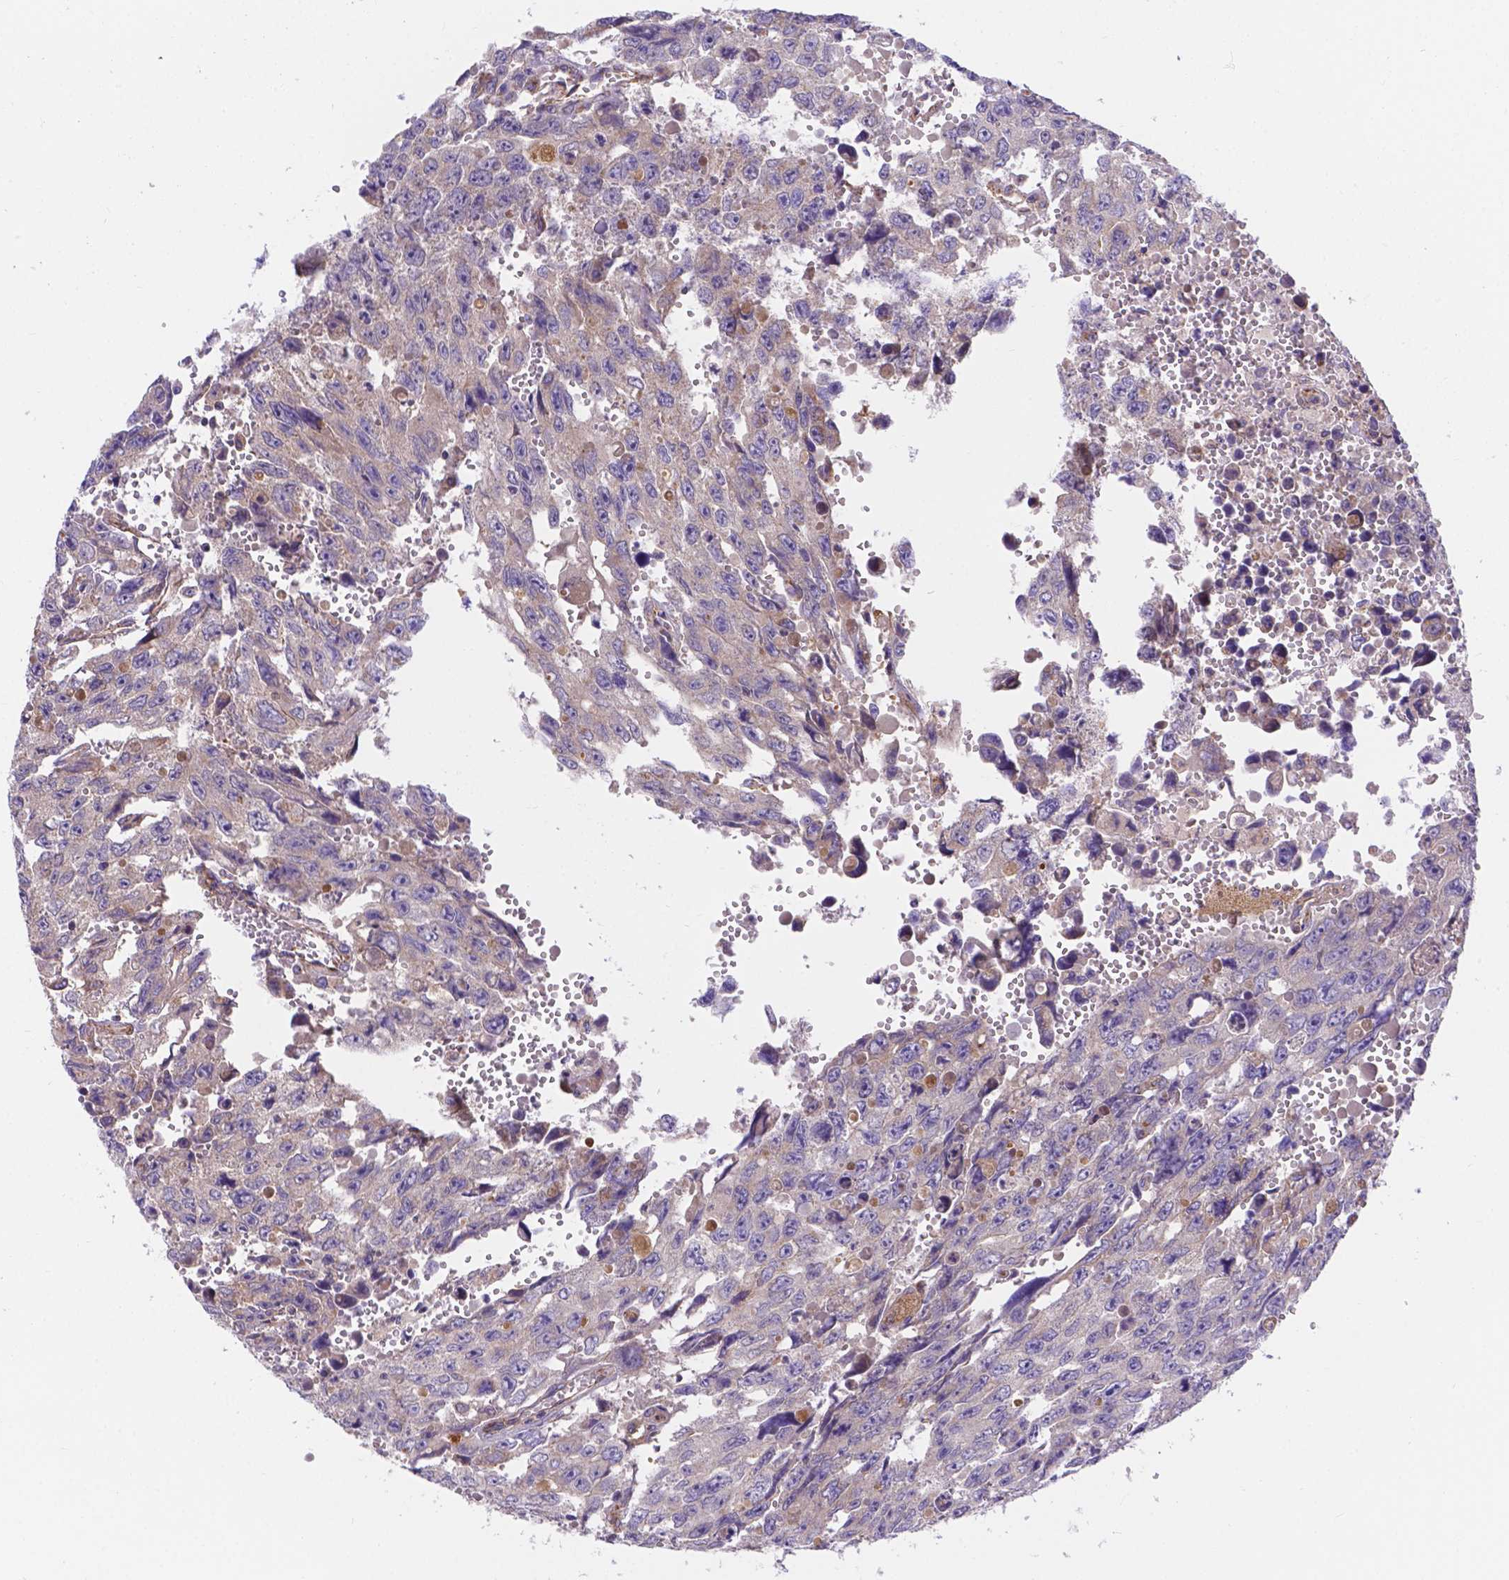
{"staining": {"intensity": "negative", "quantity": "none", "location": "none"}, "tissue": "testis cancer", "cell_type": "Tumor cells", "image_type": "cancer", "snomed": [{"axis": "morphology", "description": "Seminoma, NOS"}, {"axis": "topography", "description": "Testis"}], "caption": "IHC photomicrograph of neoplastic tissue: human testis cancer (seminoma) stained with DAB (3,3'-diaminobenzidine) displays no significant protein positivity in tumor cells.", "gene": "AK3", "patient": {"sex": "male", "age": 26}}